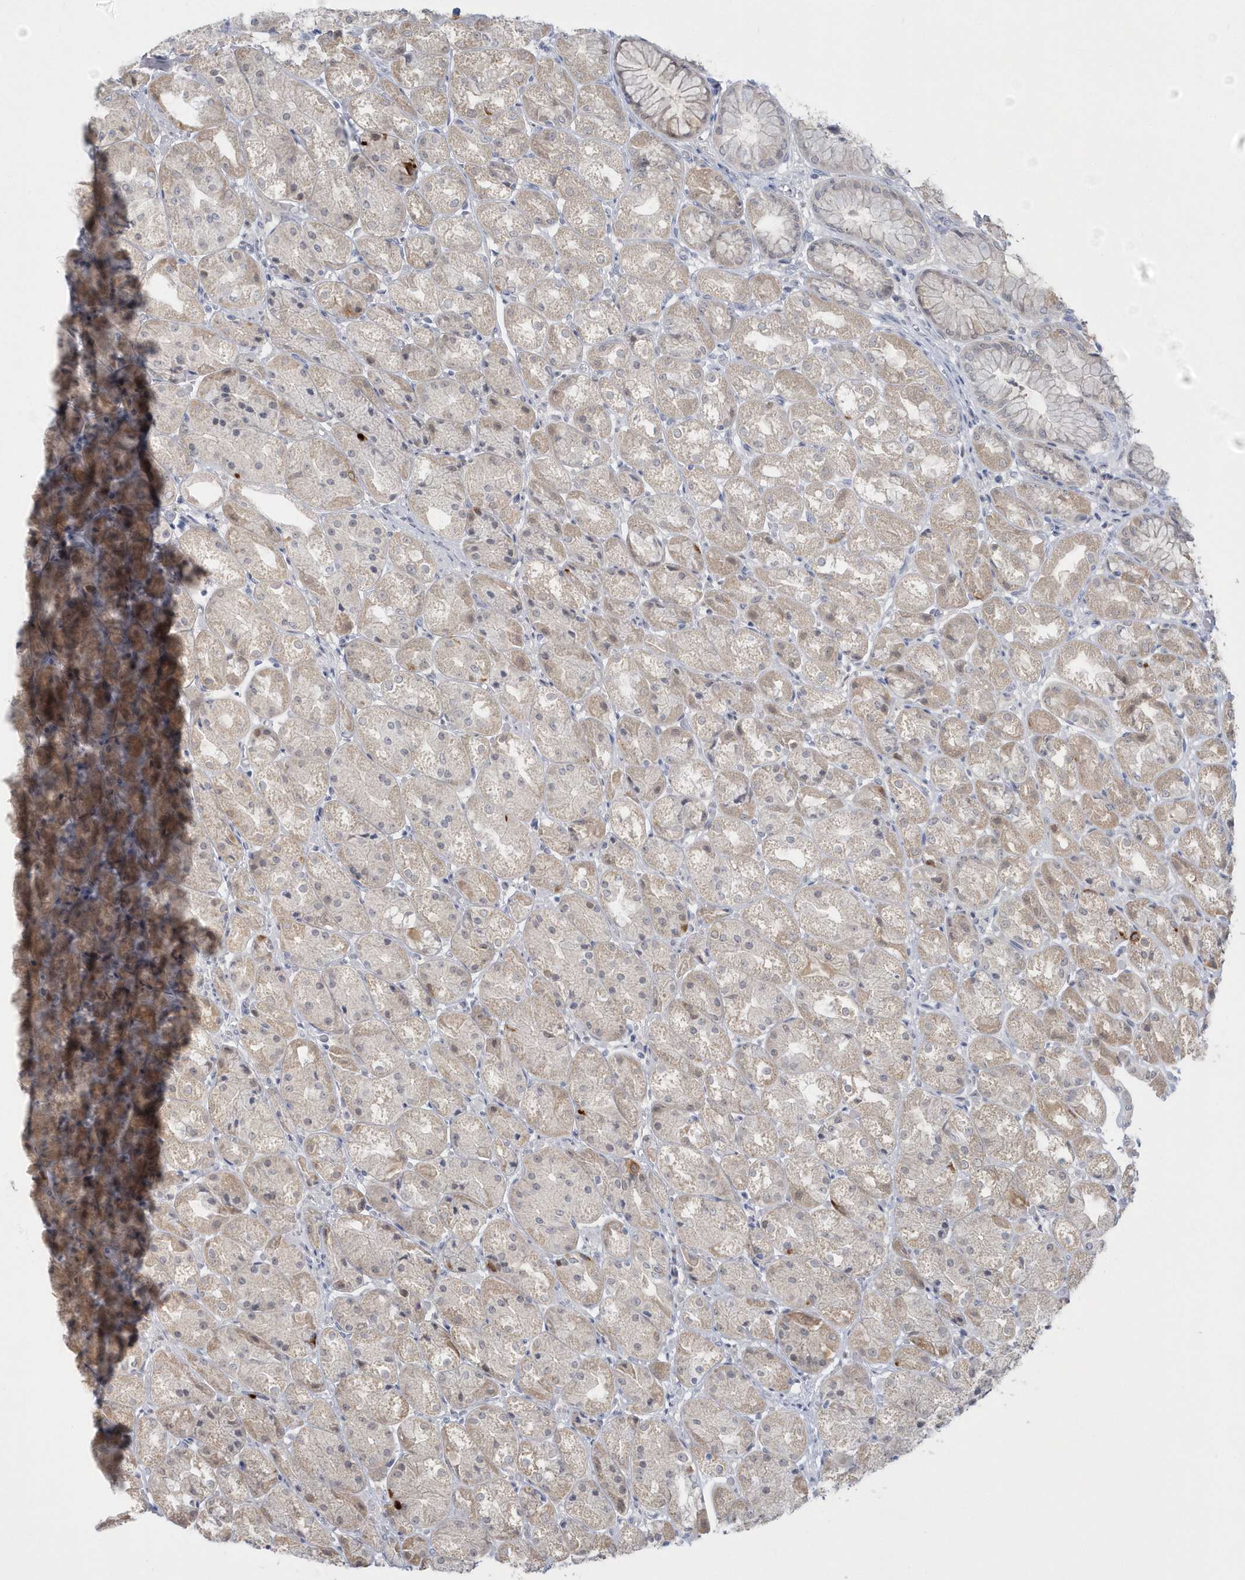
{"staining": {"intensity": "moderate", "quantity": "<25%", "location": "cytoplasmic/membranous"}, "tissue": "stomach", "cell_type": "Glandular cells", "image_type": "normal", "snomed": [{"axis": "morphology", "description": "Normal tissue, NOS"}, {"axis": "topography", "description": "Stomach, upper"}], "caption": "Stomach stained for a protein exhibits moderate cytoplasmic/membranous positivity in glandular cells.", "gene": "PCBD1", "patient": {"sex": "male", "age": 72}}